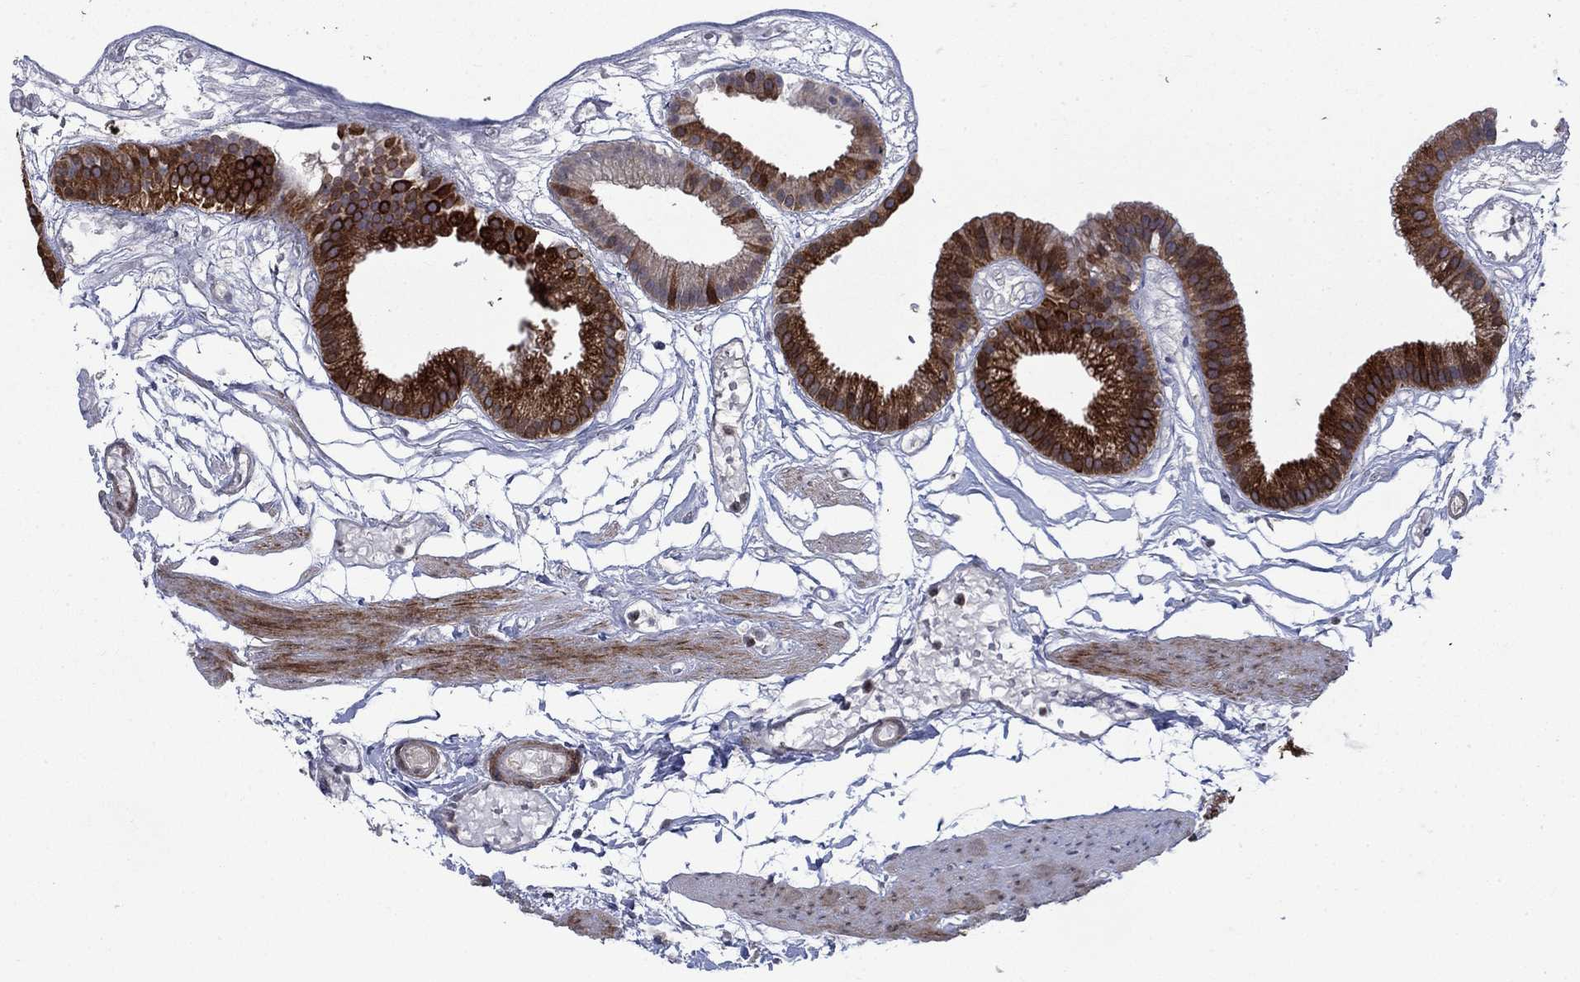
{"staining": {"intensity": "strong", "quantity": ">75%", "location": "cytoplasmic/membranous"}, "tissue": "gallbladder", "cell_type": "Glandular cells", "image_type": "normal", "snomed": [{"axis": "morphology", "description": "Normal tissue, NOS"}, {"axis": "topography", "description": "Gallbladder"}], "caption": "Unremarkable gallbladder was stained to show a protein in brown. There is high levels of strong cytoplasmic/membranous staining in about >75% of glandular cells.", "gene": "DHRS7", "patient": {"sex": "female", "age": 45}}